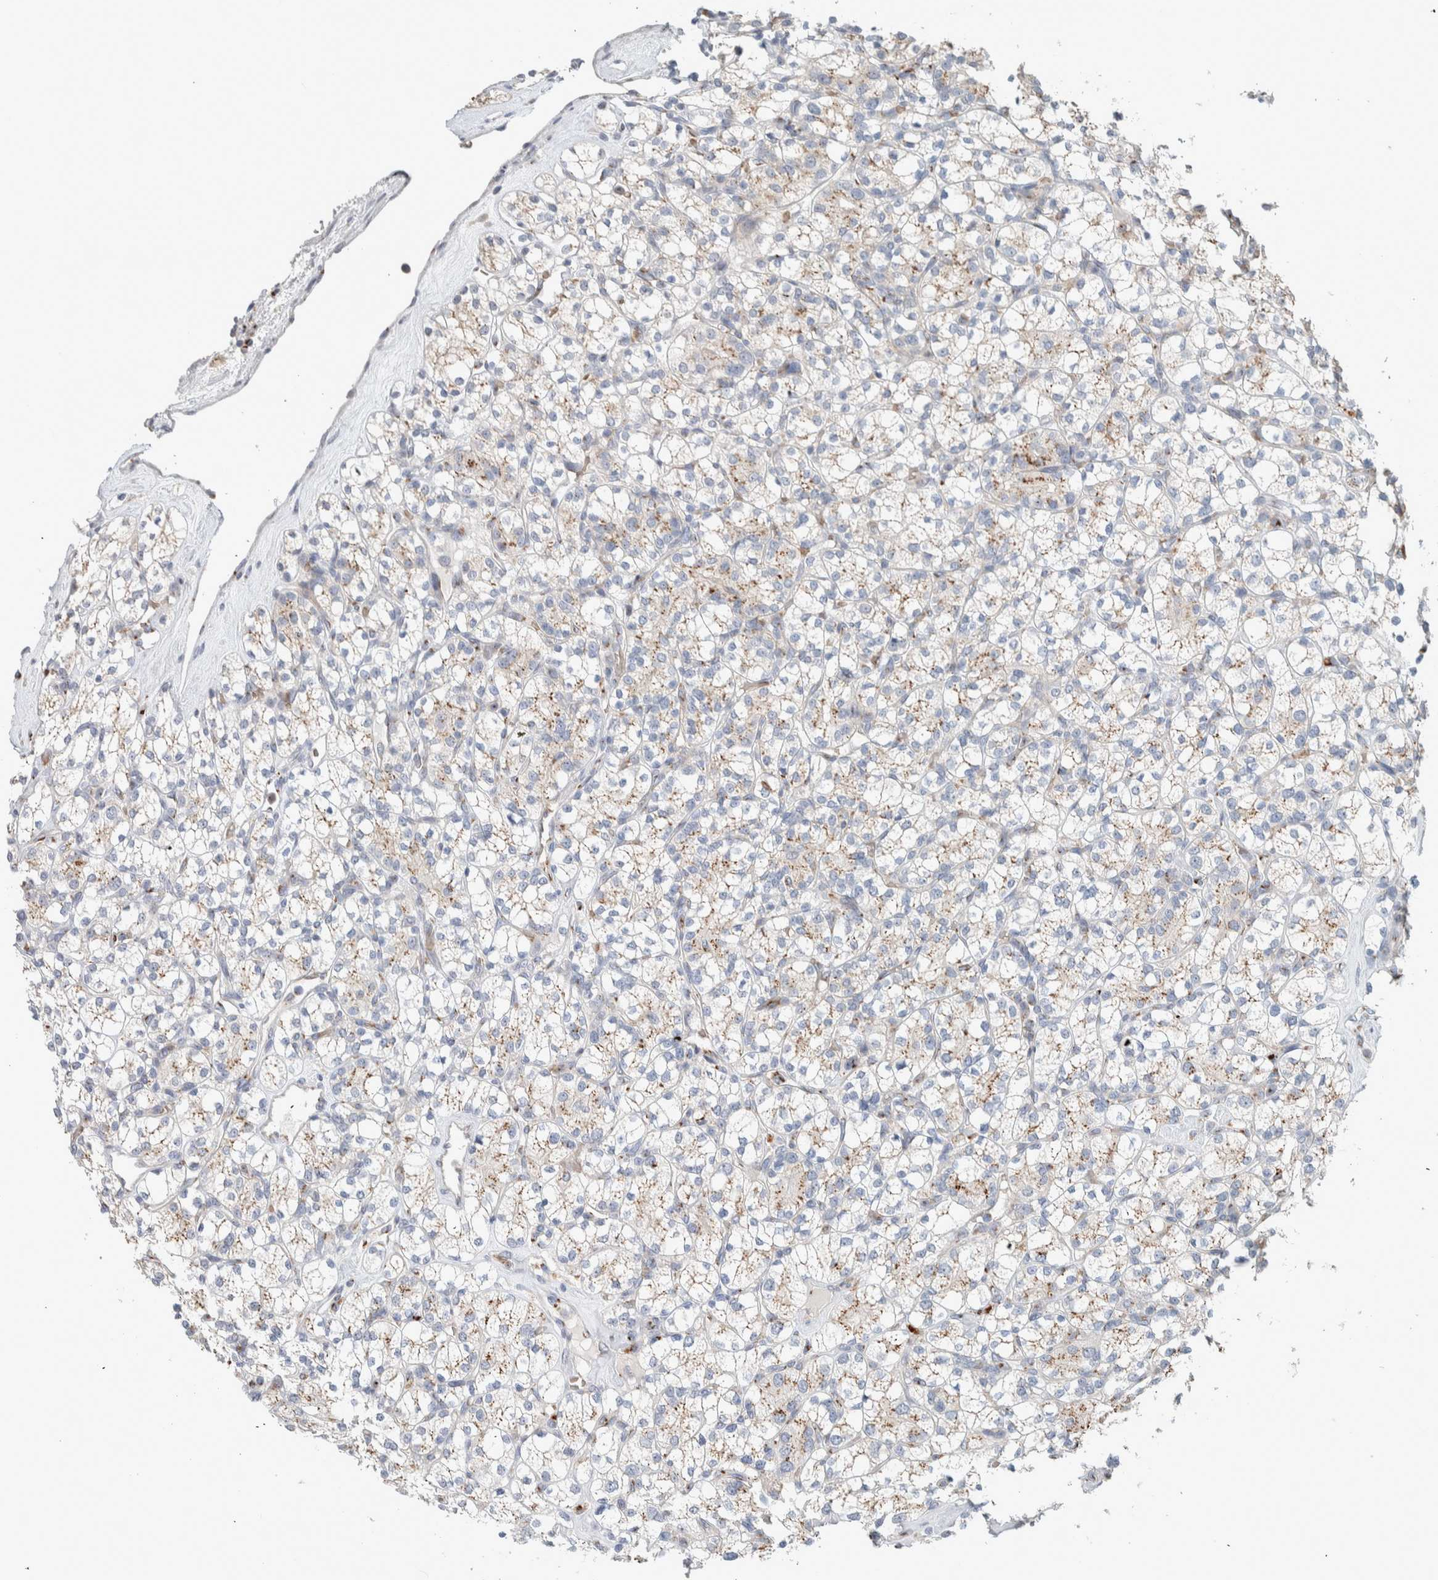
{"staining": {"intensity": "weak", "quantity": ">75%", "location": "cytoplasmic/membranous"}, "tissue": "renal cancer", "cell_type": "Tumor cells", "image_type": "cancer", "snomed": [{"axis": "morphology", "description": "Adenocarcinoma, NOS"}, {"axis": "topography", "description": "Kidney"}], "caption": "IHC image of neoplastic tissue: adenocarcinoma (renal) stained using IHC exhibits low levels of weak protein expression localized specifically in the cytoplasmic/membranous of tumor cells, appearing as a cytoplasmic/membranous brown color.", "gene": "SLC38A10", "patient": {"sex": "male", "age": 77}}